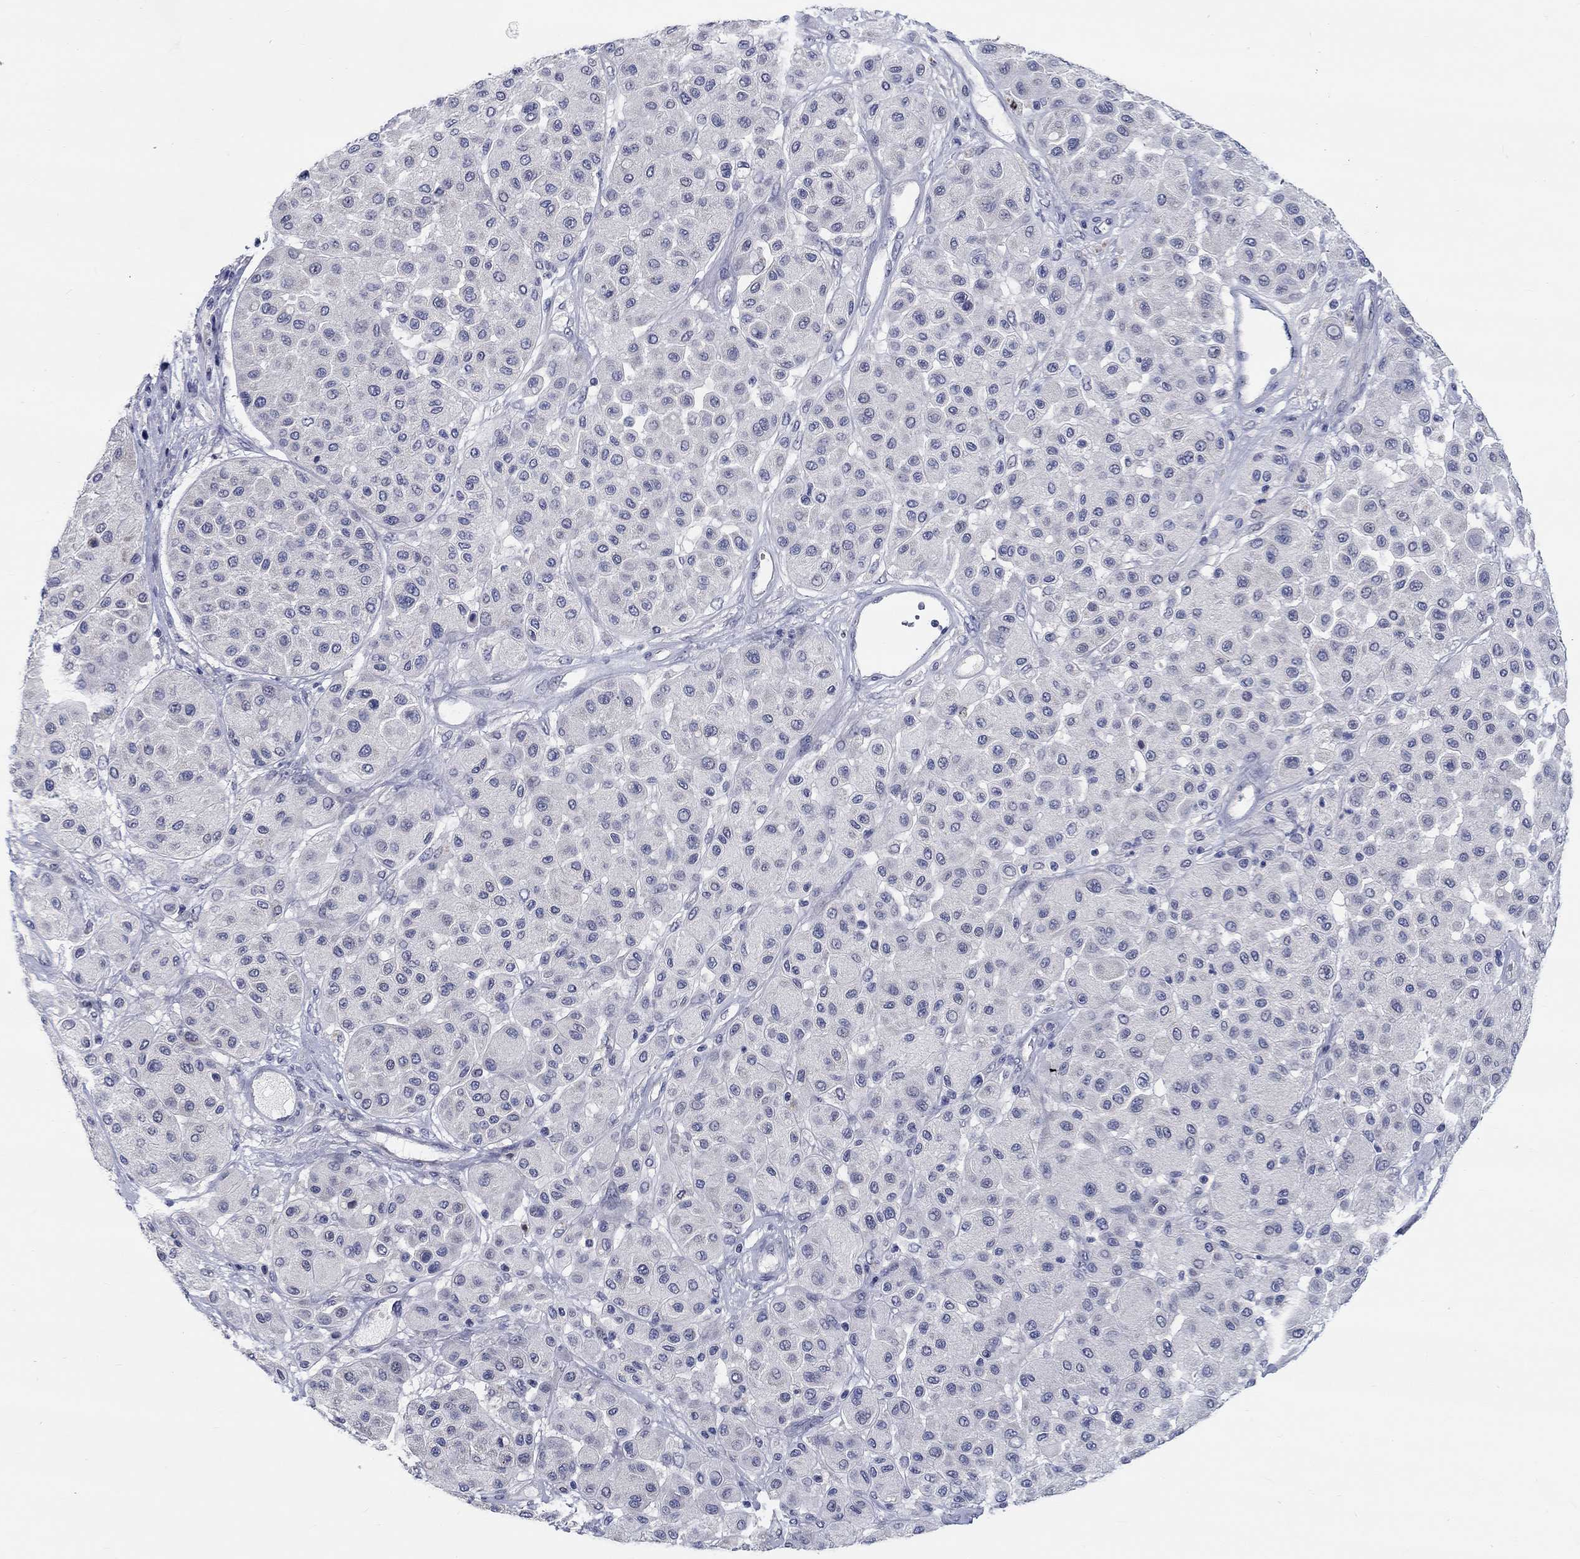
{"staining": {"intensity": "negative", "quantity": "none", "location": "none"}, "tissue": "melanoma", "cell_type": "Tumor cells", "image_type": "cancer", "snomed": [{"axis": "morphology", "description": "Malignant melanoma, Metastatic site"}, {"axis": "topography", "description": "Smooth muscle"}], "caption": "This micrograph is of malignant melanoma (metastatic site) stained with IHC to label a protein in brown with the nuclei are counter-stained blue. There is no staining in tumor cells.", "gene": "SMIM18", "patient": {"sex": "male", "age": 41}}